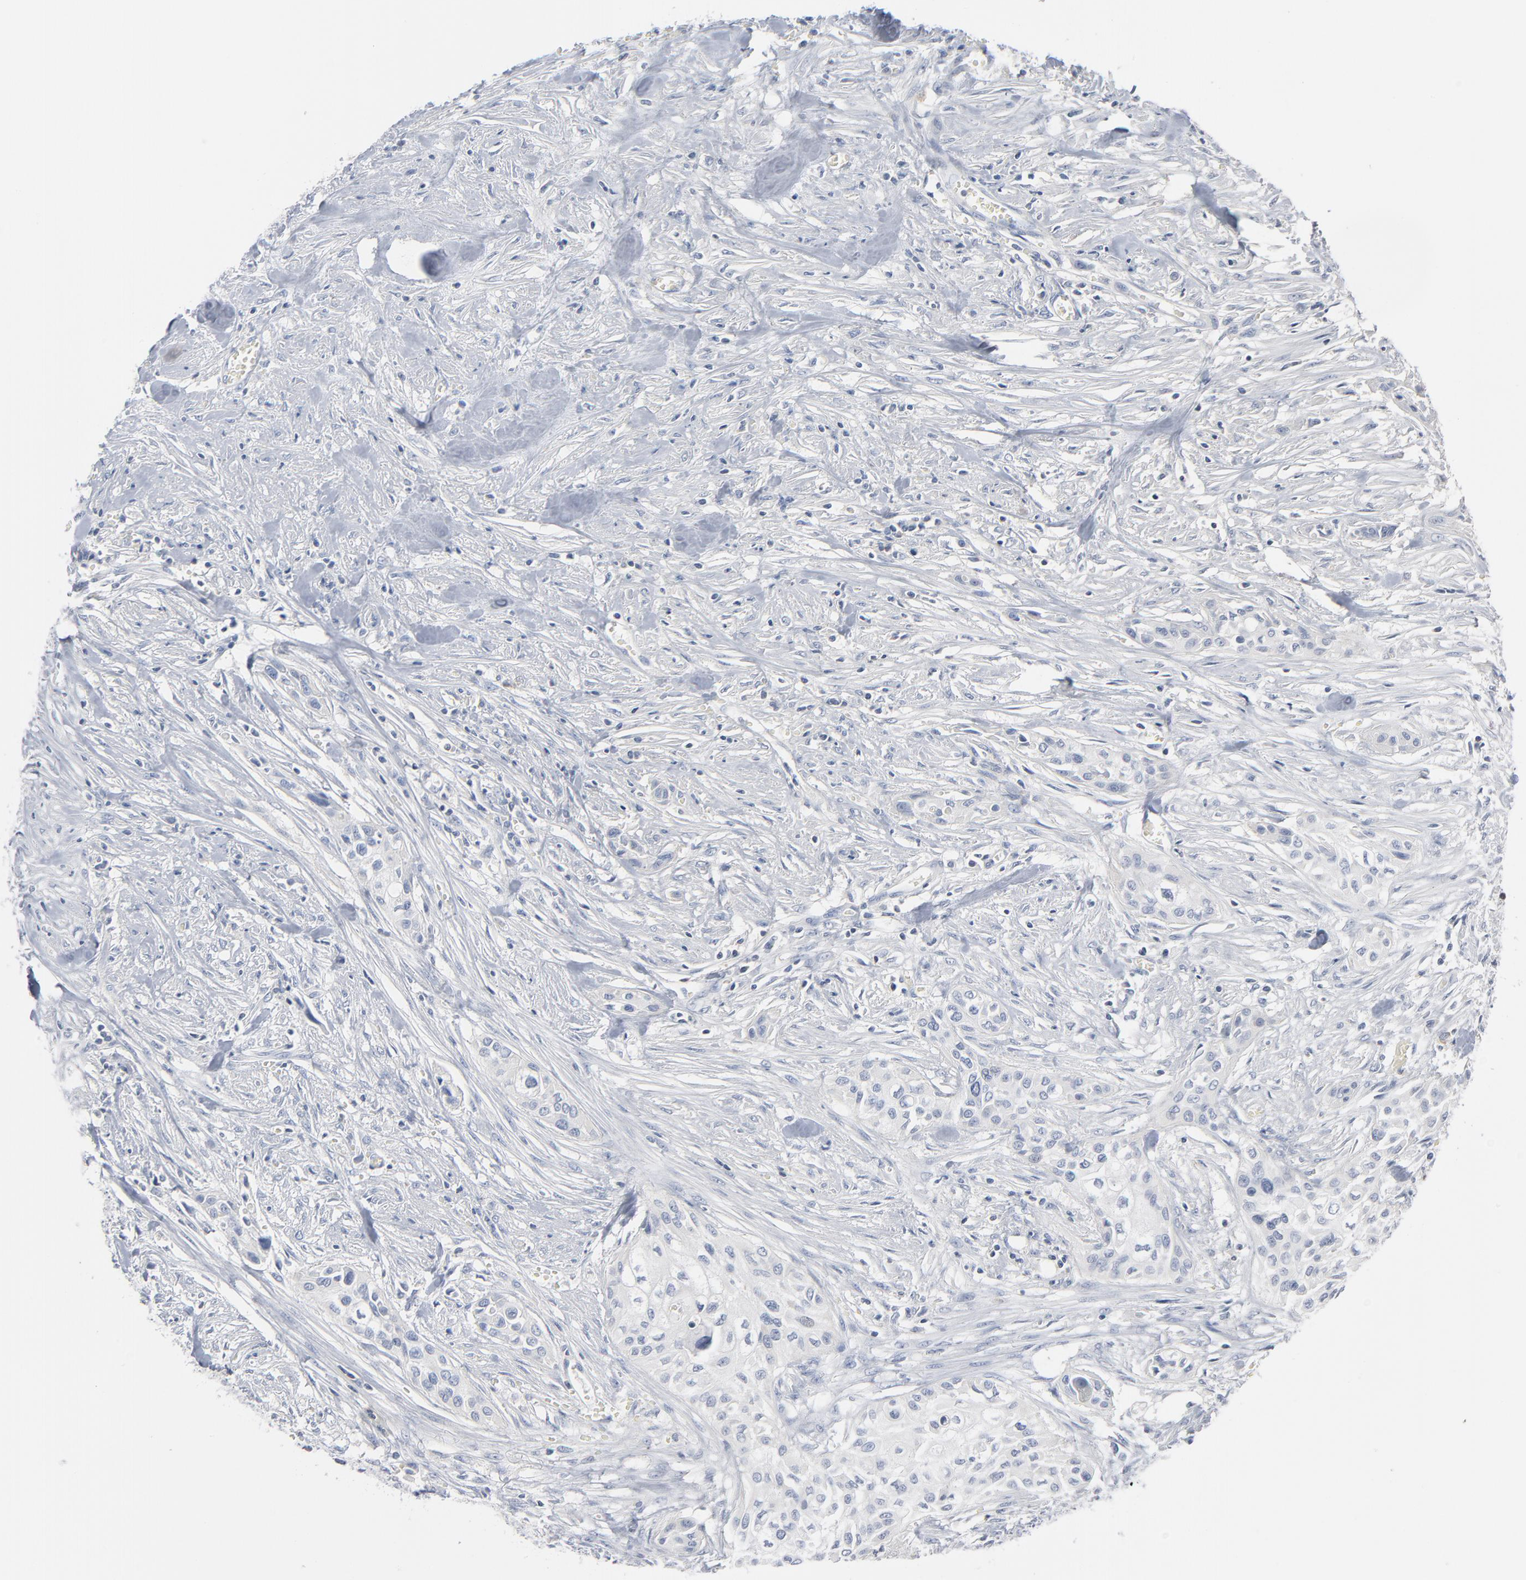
{"staining": {"intensity": "negative", "quantity": "none", "location": "none"}, "tissue": "urothelial cancer", "cell_type": "Tumor cells", "image_type": "cancer", "snomed": [{"axis": "morphology", "description": "Urothelial carcinoma, High grade"}, {"axis": "topography", "description": "Urinary bladder"}], "caption": "High power microscopy image of an immunohistochemistry (IHC) micrograph of urothelial cancer, revealing no significant positivity in tumor cells.", "gene": "PTK2B", "patient": {"sex": "male", "age": 74}}